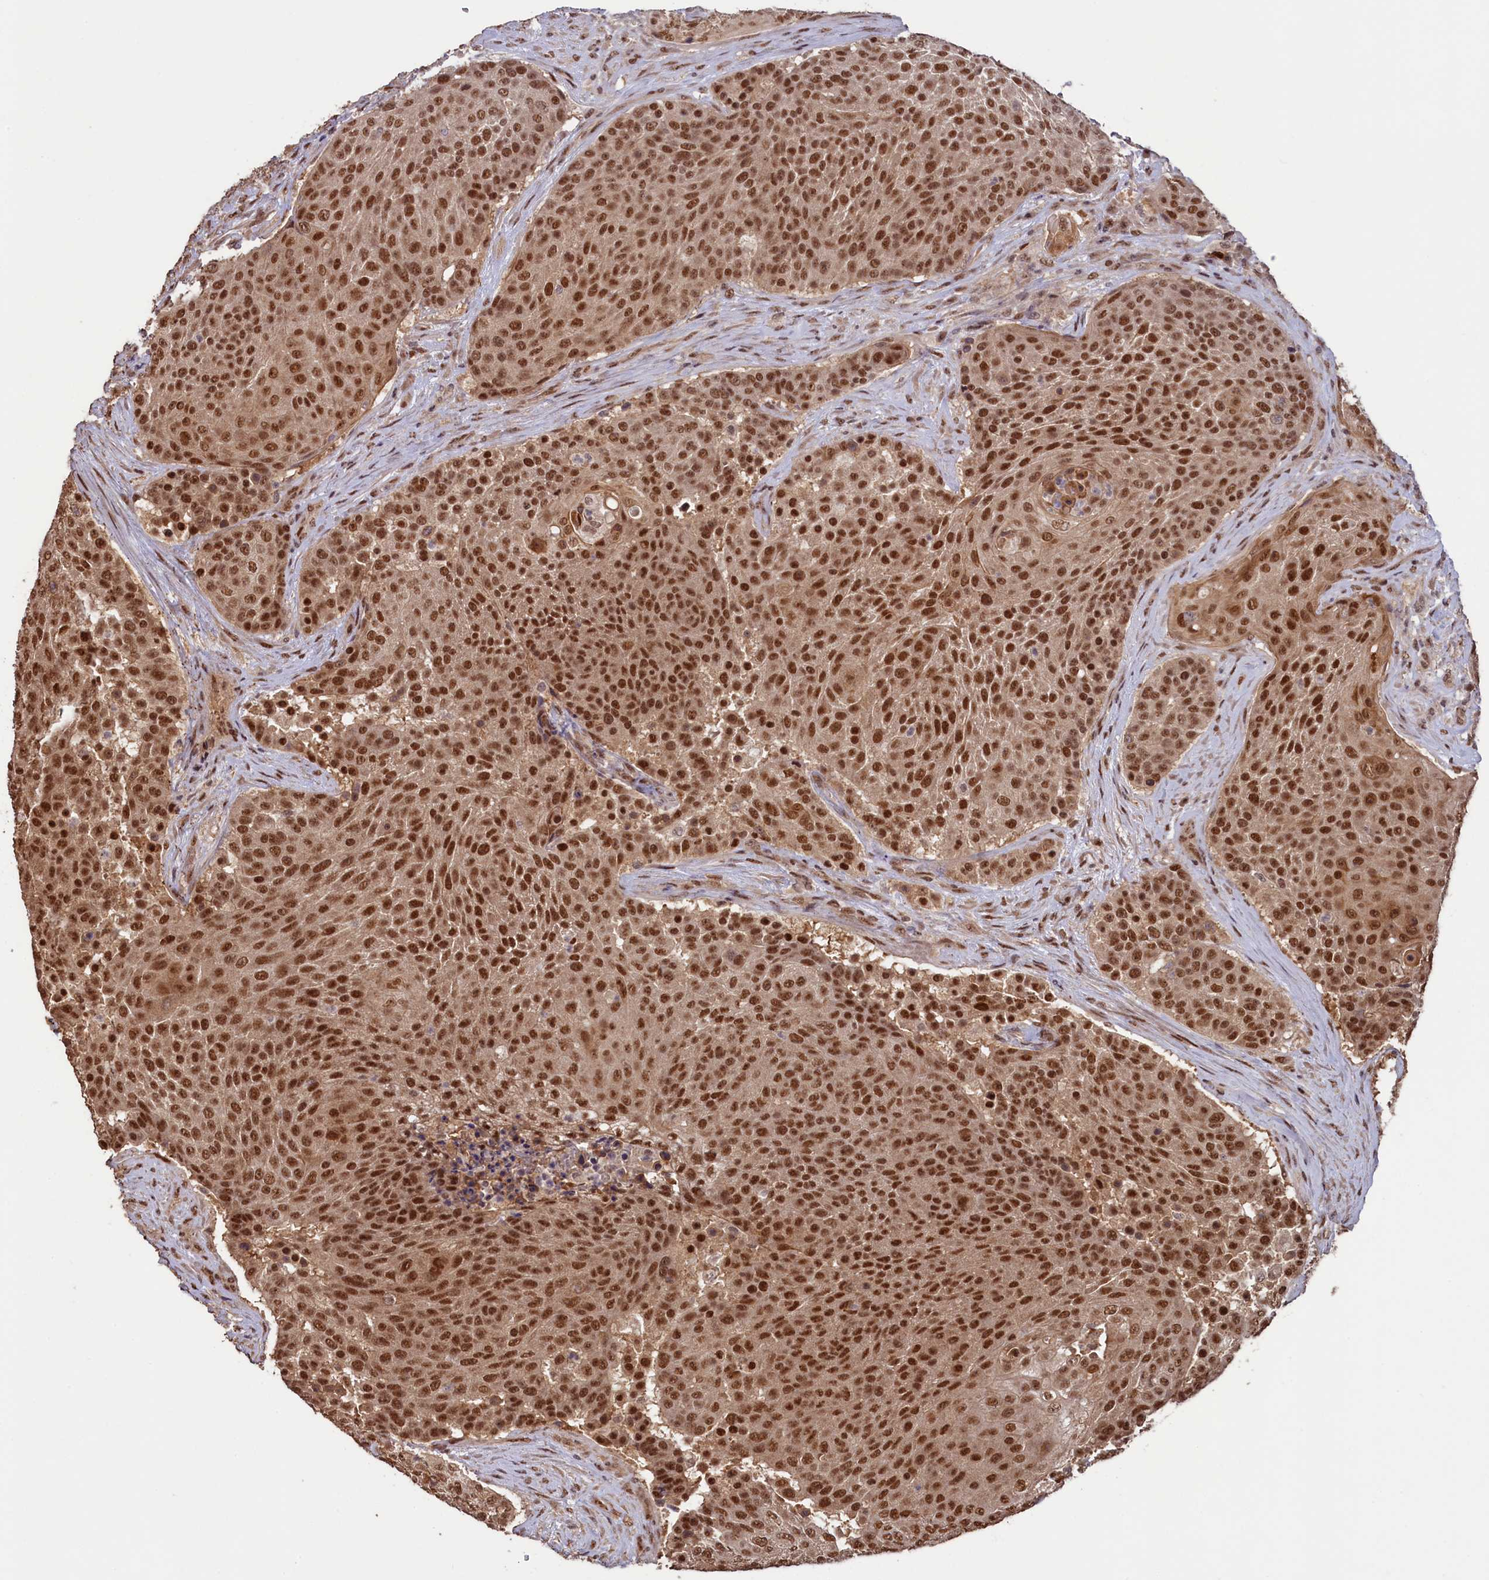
{"staining": {"intensity": "strong", "quantity": ">75%", "location": "nuclear"}, "tissue": "urothelial cancer", "cell_type": "Tumor cells", "image_type": "cancer", "snomed": [{"axis": "morphology", "description": "Urothelial carcinoma, High grade"}, {"axis": "topography", "description": "Urinary bladder"}], "caption": "Approximately >75% of tumor cells in human high-grade urothelial carcinoma display strong nuclear protein positivity as visualized by brown immunohistochemical staining.", "gene": "NAE1", "patient": {"sex": "female", "age": 63}}